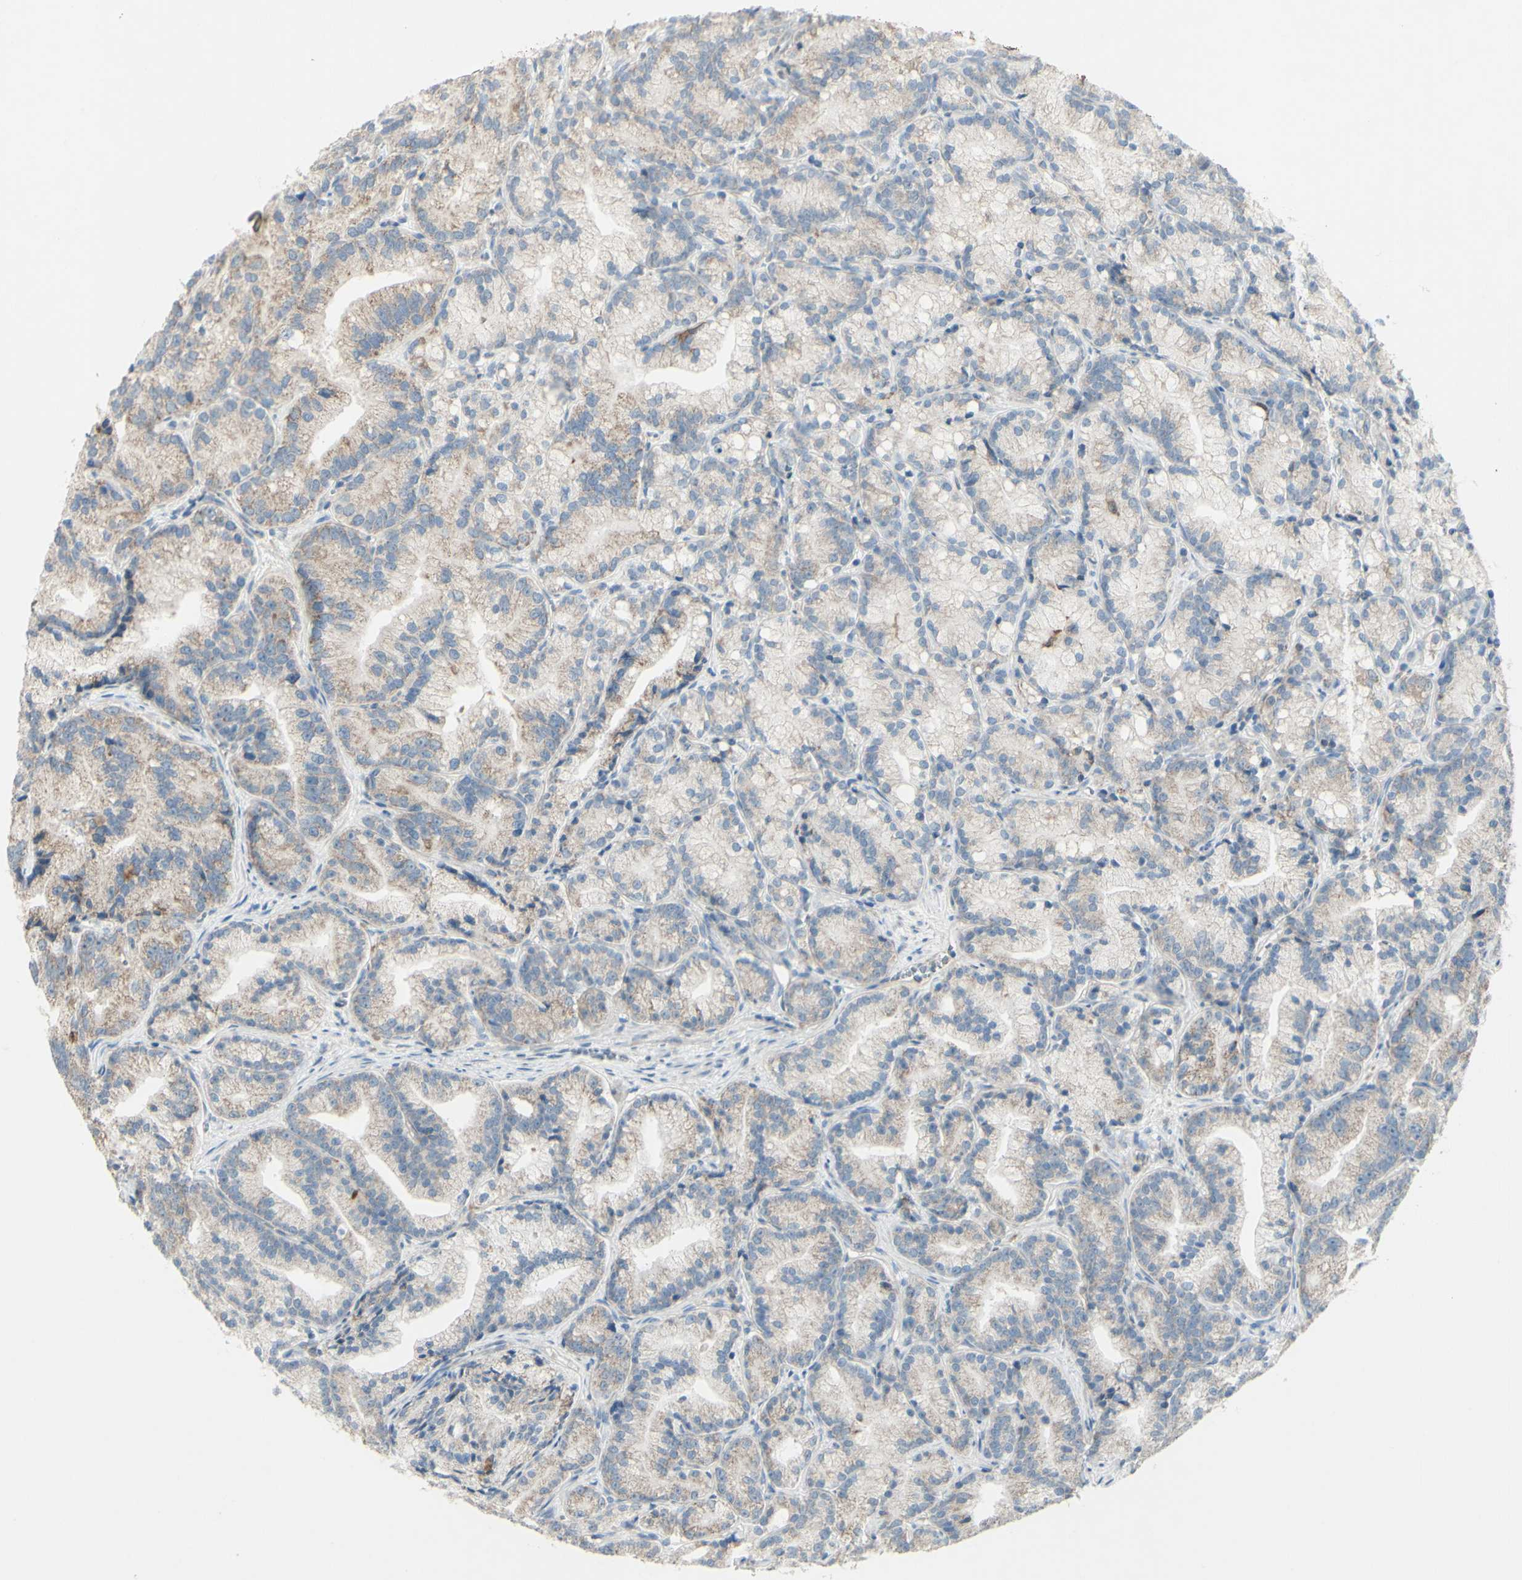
{"staining": {"intensity": "weak", "quantity": "<25%", "location": "cytoplasmic/membranous"}, "tissue": "prostate cancer", "cell_type": "Tumor cells", "image_type": "cancer", "snomed": [{"axis": "morphology", "description": "Adenocarcinoma, Low grade"}, {"axis": "topography", "description": "Prostate"}], "caption": "IHC photomicrograph of neoplastic tissue: human low-grade adenocarcinoma (prostate) stained with DAB shows no significant protein expression in tumor cells. Brightfield microscopy of immunohistochemistry (IHC) stained with DAB (brown) and hematoxylin (blue), captured at high magnification.", "gene": "CNTNAP1", "patient": {"sex": "male", "age": 89}}